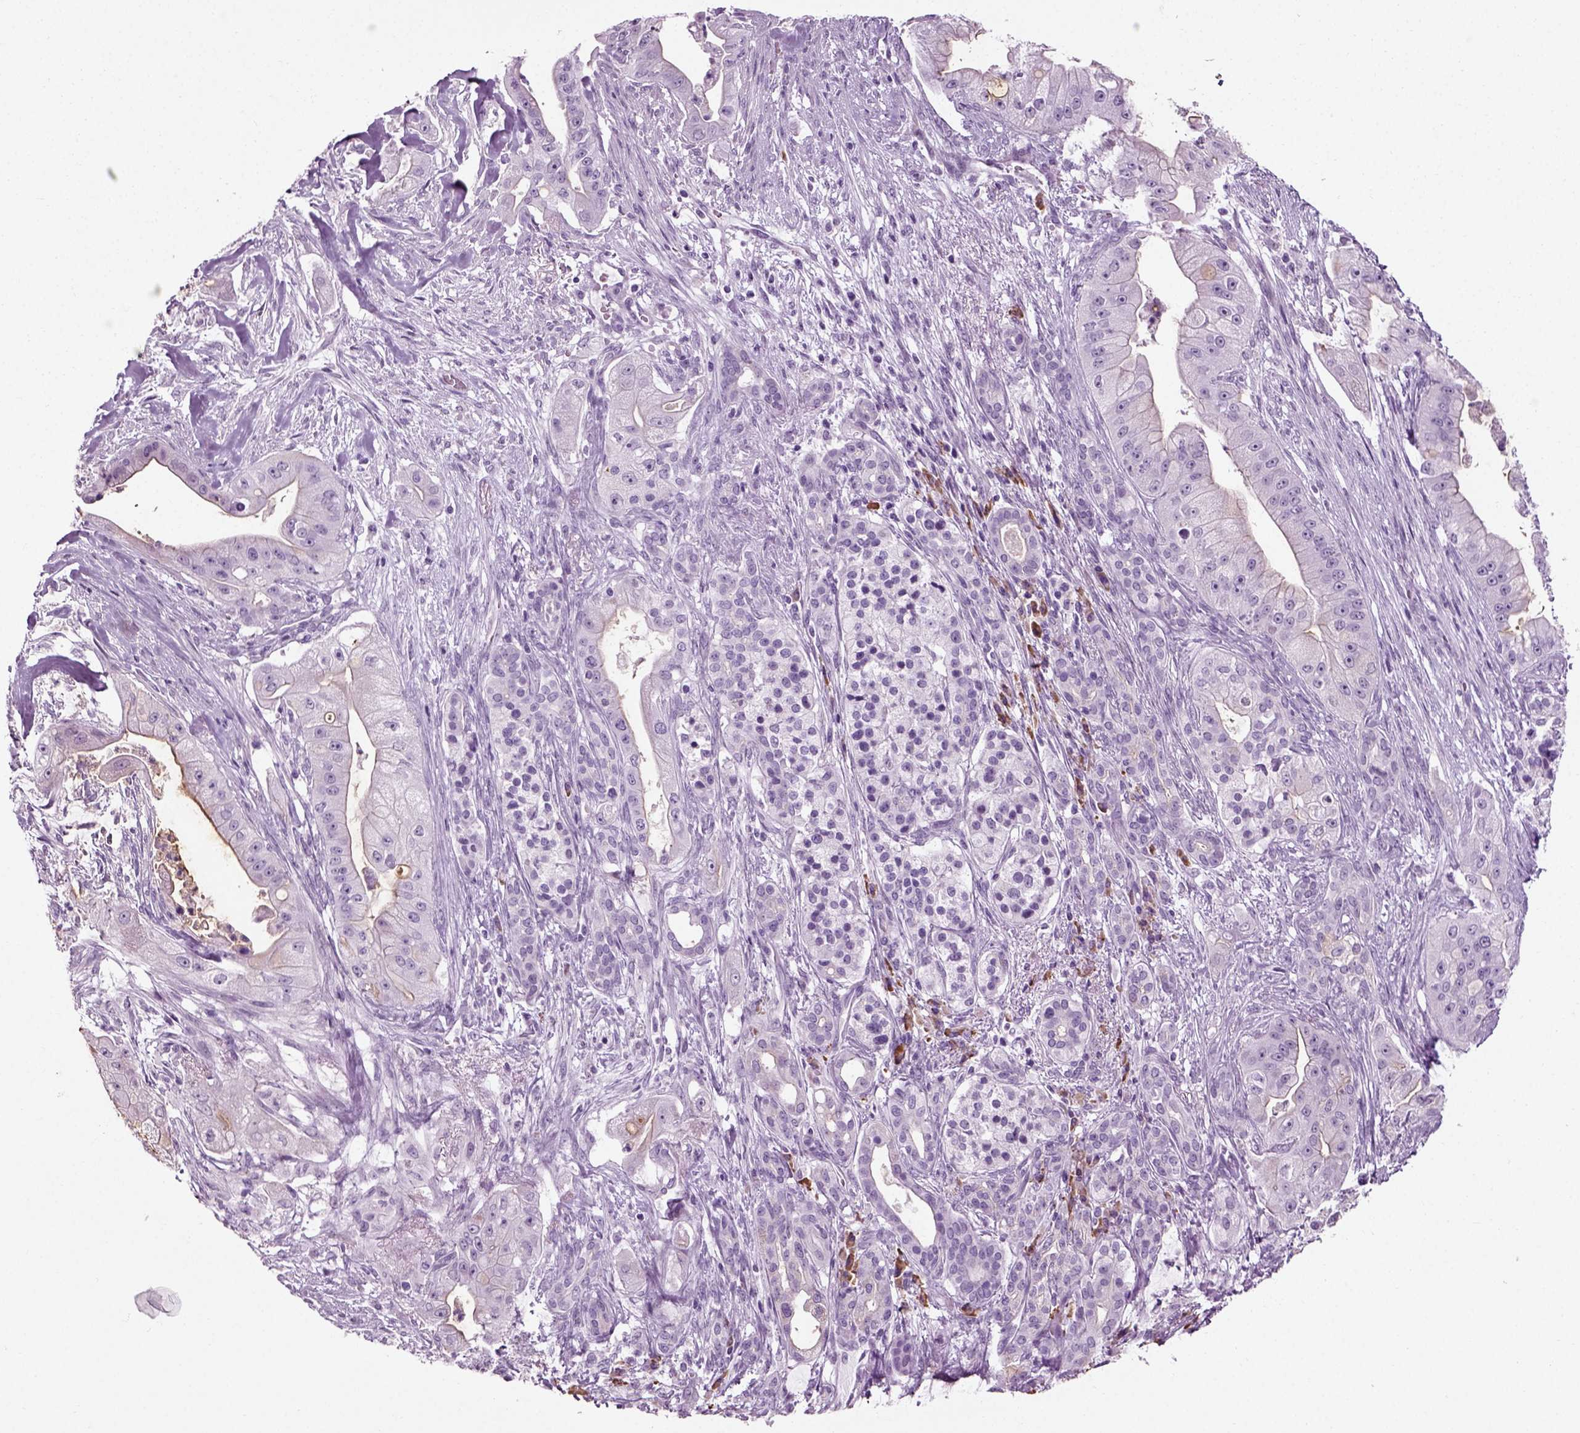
{"staining": {"intensity": "weak", "quantity": "<25%", "location": "cytoplasmic/membranous"}, "tissue": "pancreatic cancer", "cell_type": "Tumor cells", "image_type": "cancer", "snomed": [{"axis": "morphology", "description": "Normal tissue, NOS"}, {"axis": "morphology", "description": "Inflammation, NOS"}, {"axis": "morphology", "description": "Adenocarcinoma, NOS"}, {"axis": "topography", "description": "Pancreas"}], "caption": "Immunohistochemistry (IHC) histopathology image of human pancreatic cancer (adenocarcinoma) stained for a protein (brown), which displays no staining in tumor cells. (Stains: DAB (3,3'-diaminobenzidine) immunohistochemistry (IHC) with hematoxylin counter stain, Microscopy: brightfield microscopy at high magnification).", "gene": "SLC26A8", "patient": {"sex": "male", "age": 57}}